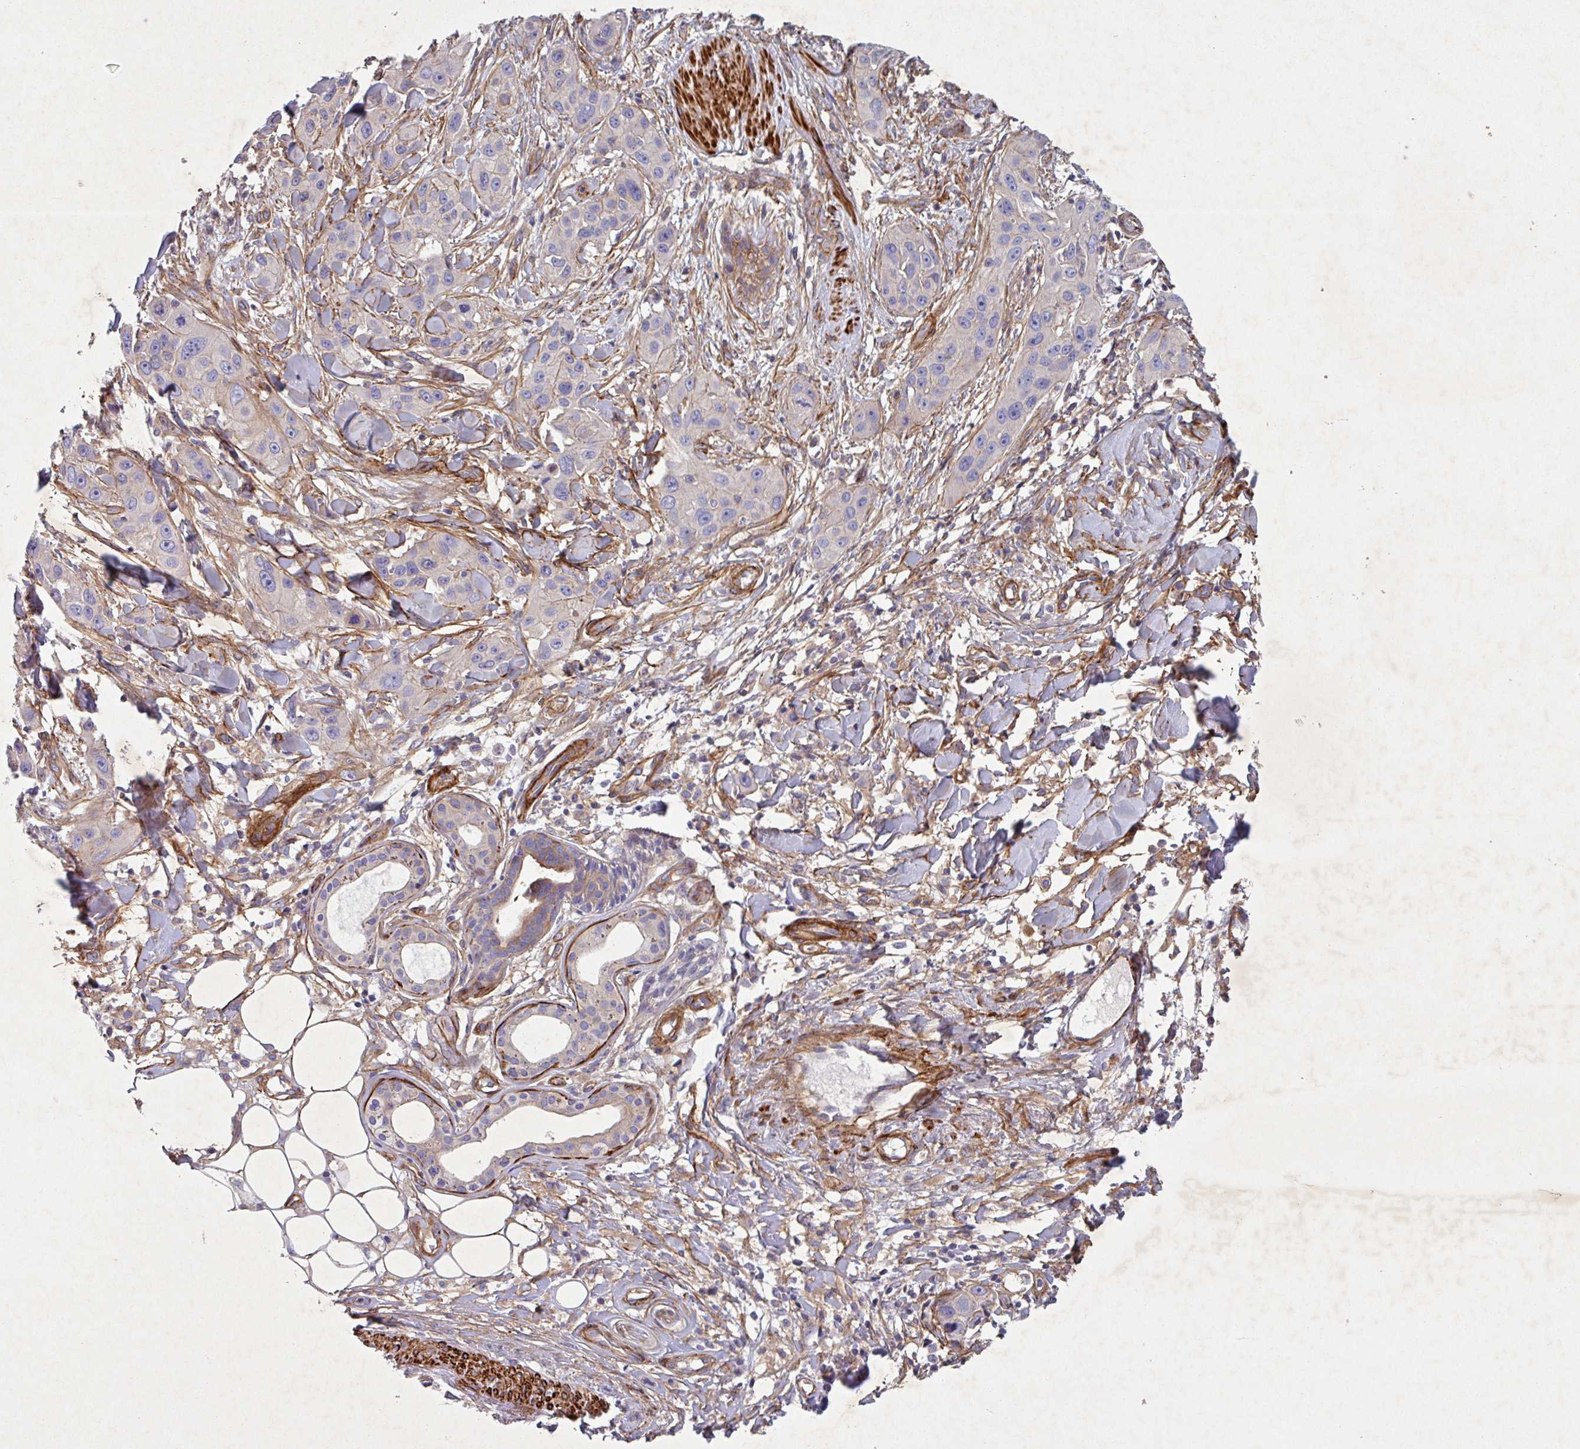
{"staining": {"intensity": "negative", "quantity": "none", "location": "none"}, "tissue": "skin cancer", "cell_type": "Tumor cells", "image_type": "cancer", "snomed": [{"axis": "morphology", "description": "Squamous cell carcinoma, NOS"}, {"axis": "topography", "description": "Skin"}], "caption": "DAB immunohistochemical staining of skin cancer reveals no significant positivity in tumor cells.", "gene": "ATP2C2", "patient": {"sex": "male", "age": 63}}